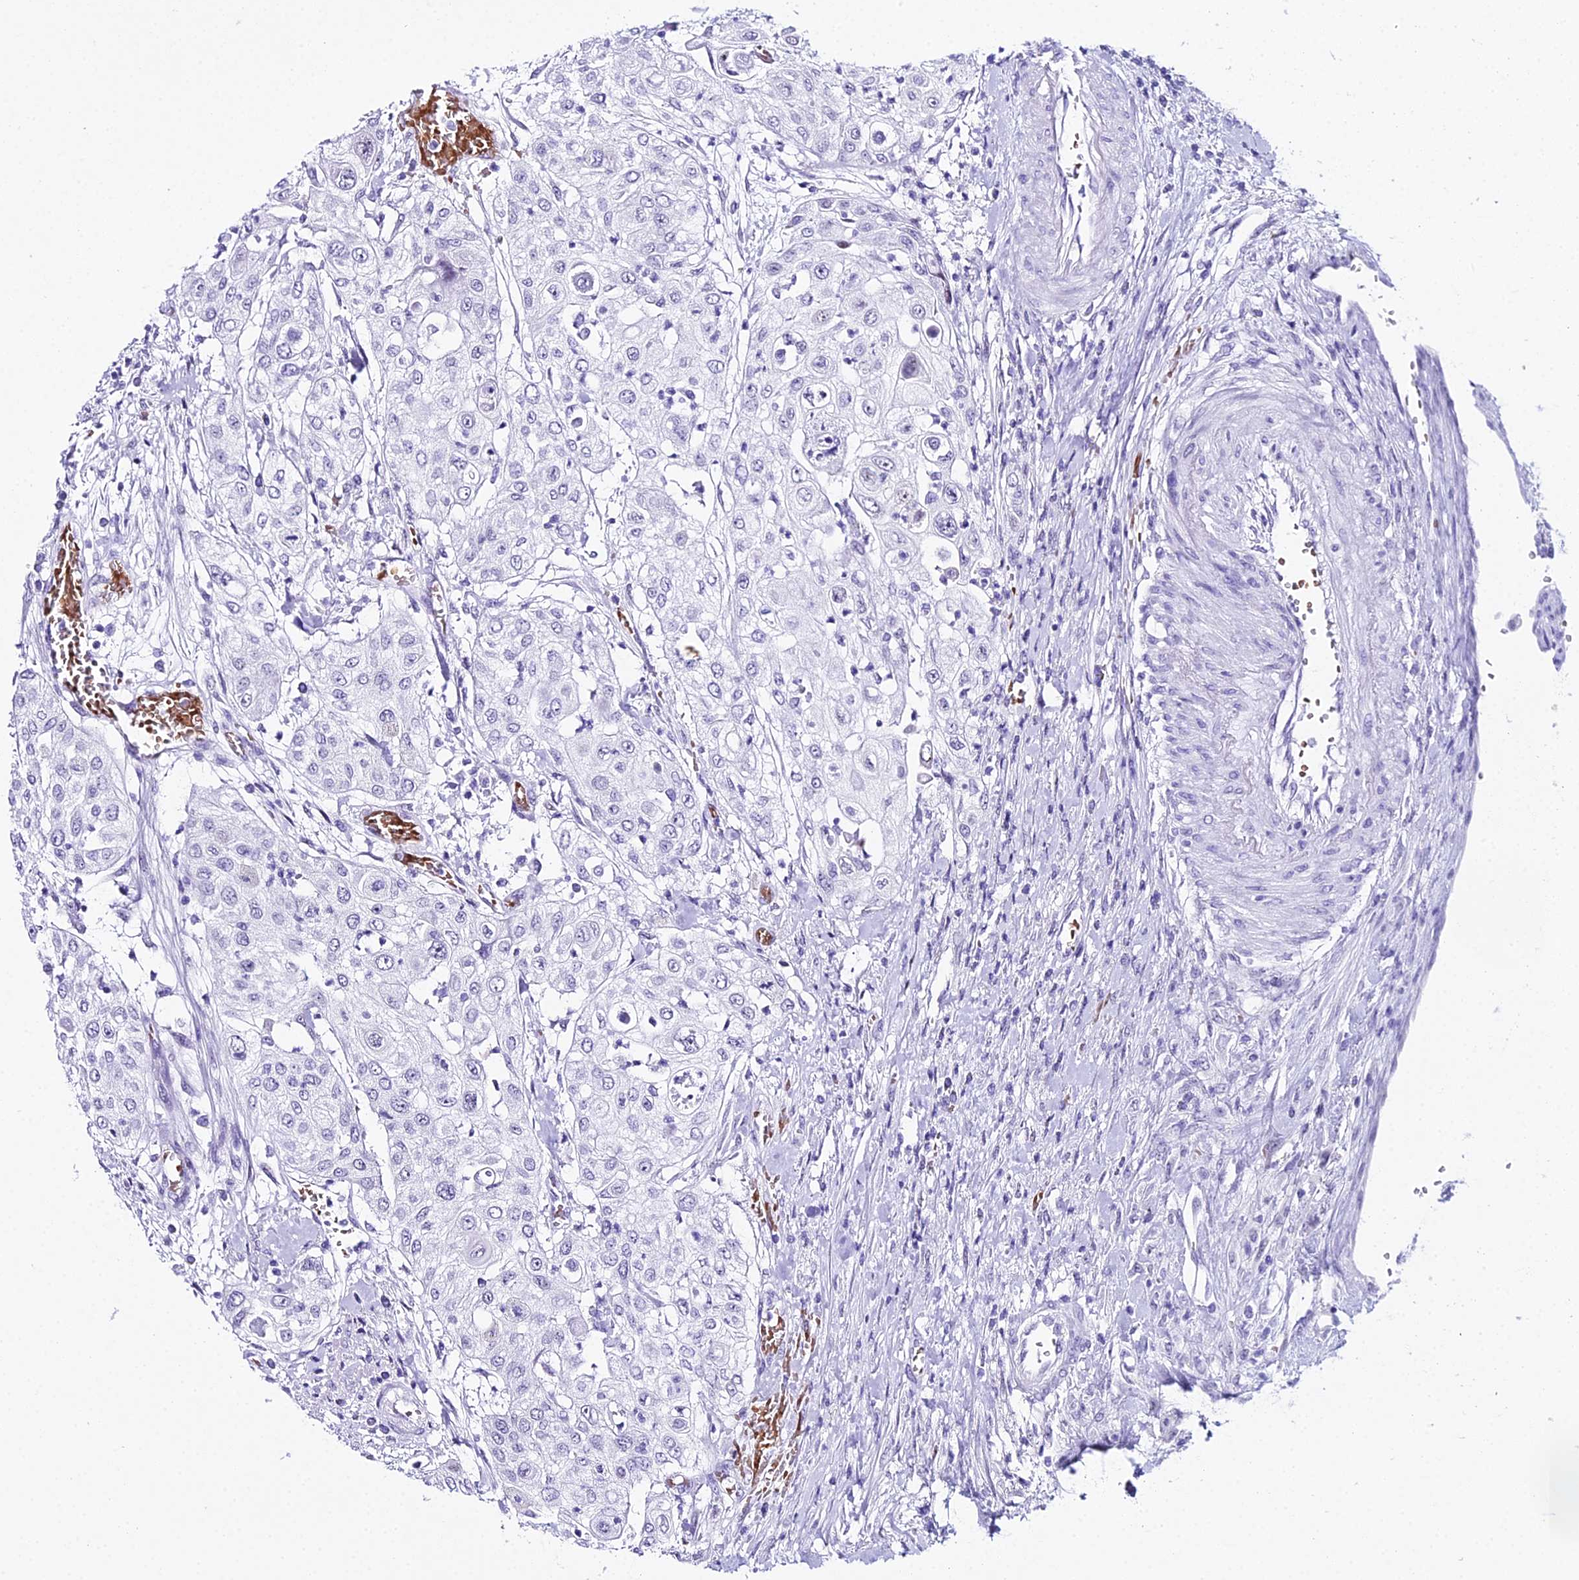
{"staining": {"intensity": "negative", "quantity": "none", "location": "none"}, "tissue": "urothelial cancer", "cell_type": "Tumor cells", "image_type": "cancer", "snomed": [{"axis": "morphology", "description": "Urothelial carcinoma, High grade"}, {"axis": "topography", "description": "Urinary bladder"}], "caption": "IHC of urothelial cancer reveals no positivity in tumor cells.", "gene": "RNPS1", "patient": {"sex": "female", "age": 79}}